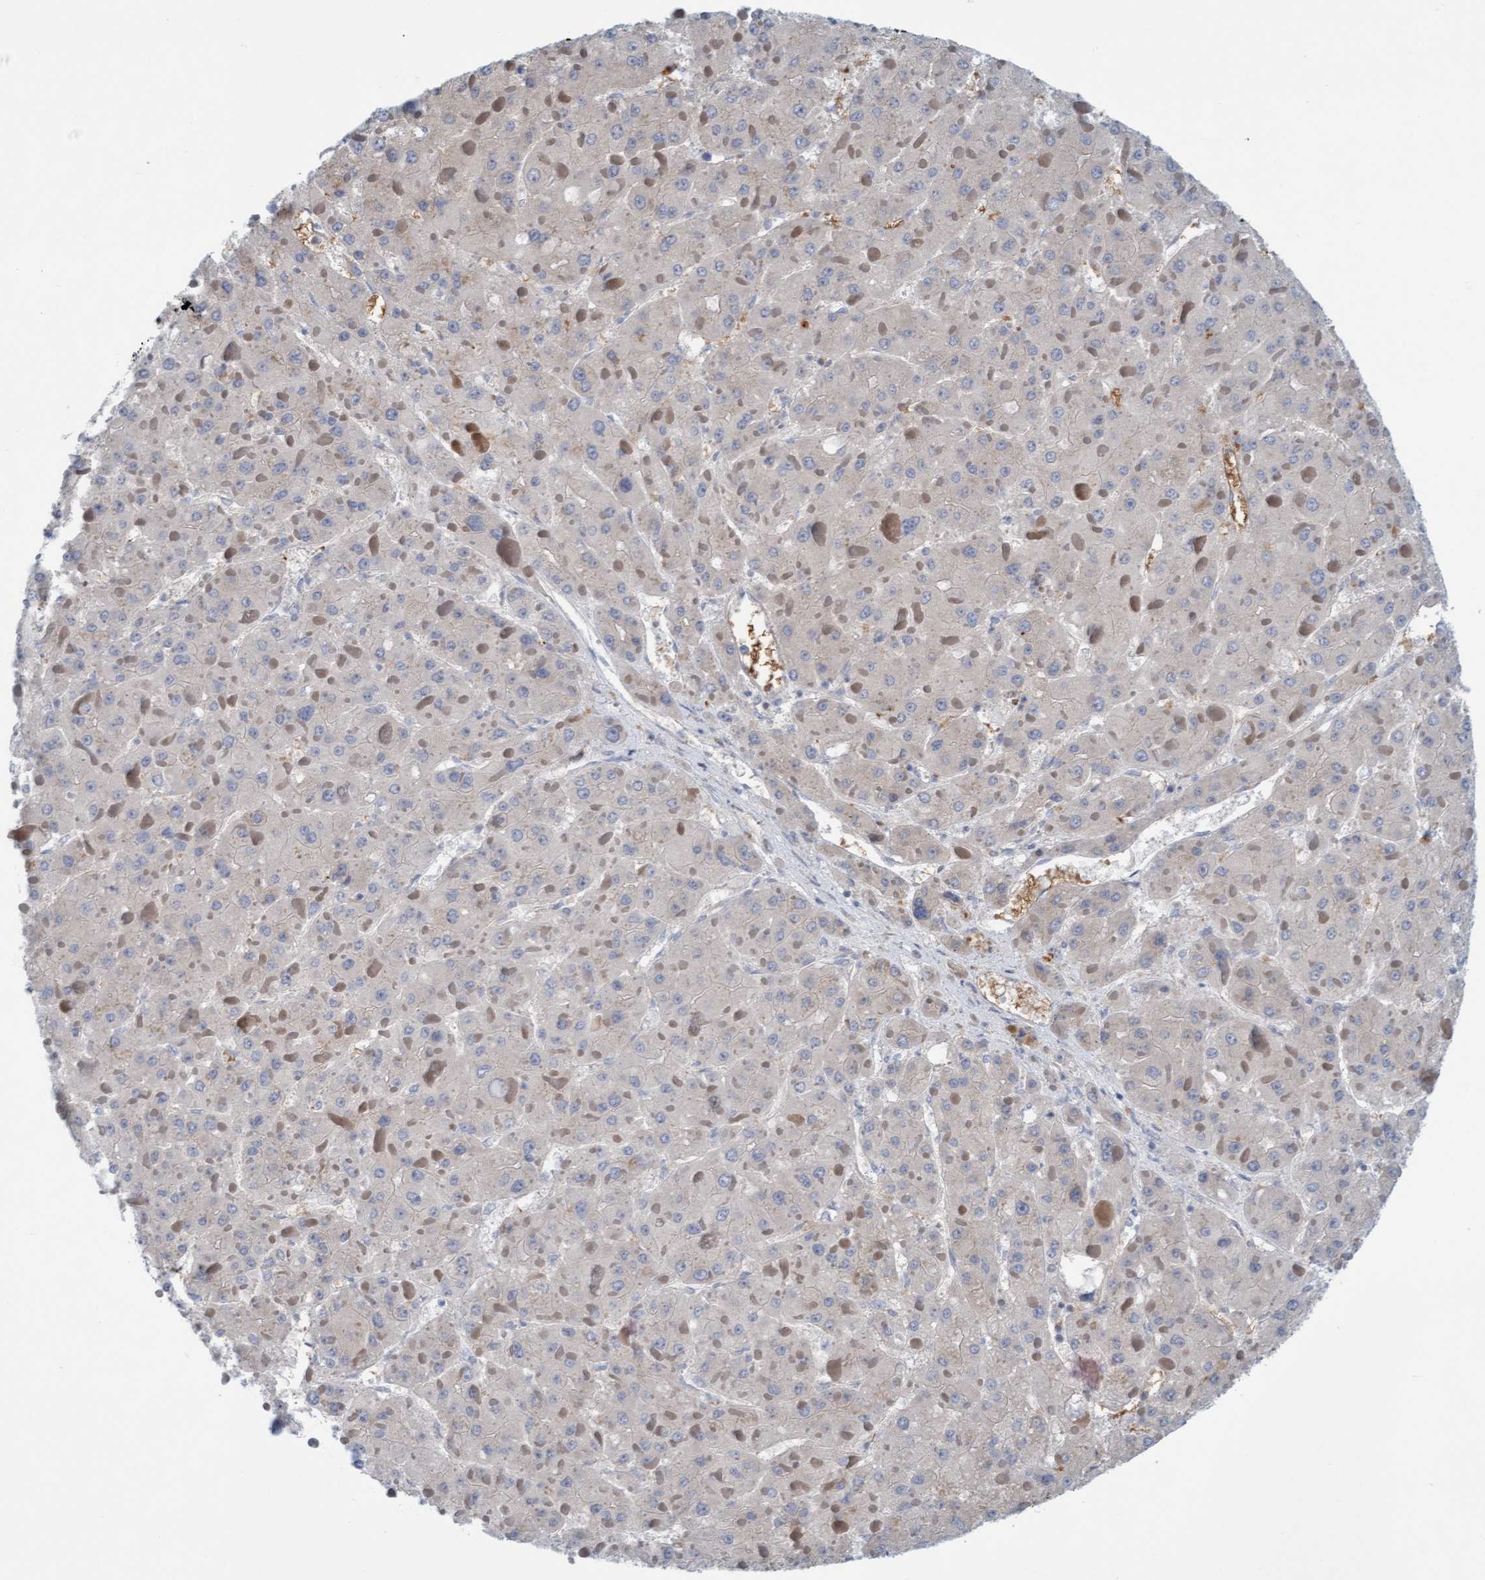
{"staining": {"intensity": "weak", "quantity": "<25%", "location": "cytoplasmic/membranous"}, "tissue": "liver cancer", "cell_type": "Tumor cells", "image_type": "cancer", "snomed": [{"axis": "morphology", "description": "Carcinoma, Hepatocellular, NOS"}, {"axis": "topography", "description": "Liver"}], "caption": "The photomicrograph shows no staining of tumor cells in liver cancer.", "gene": "P2RX5", "patient": {"sex": "female", "age": 73}}